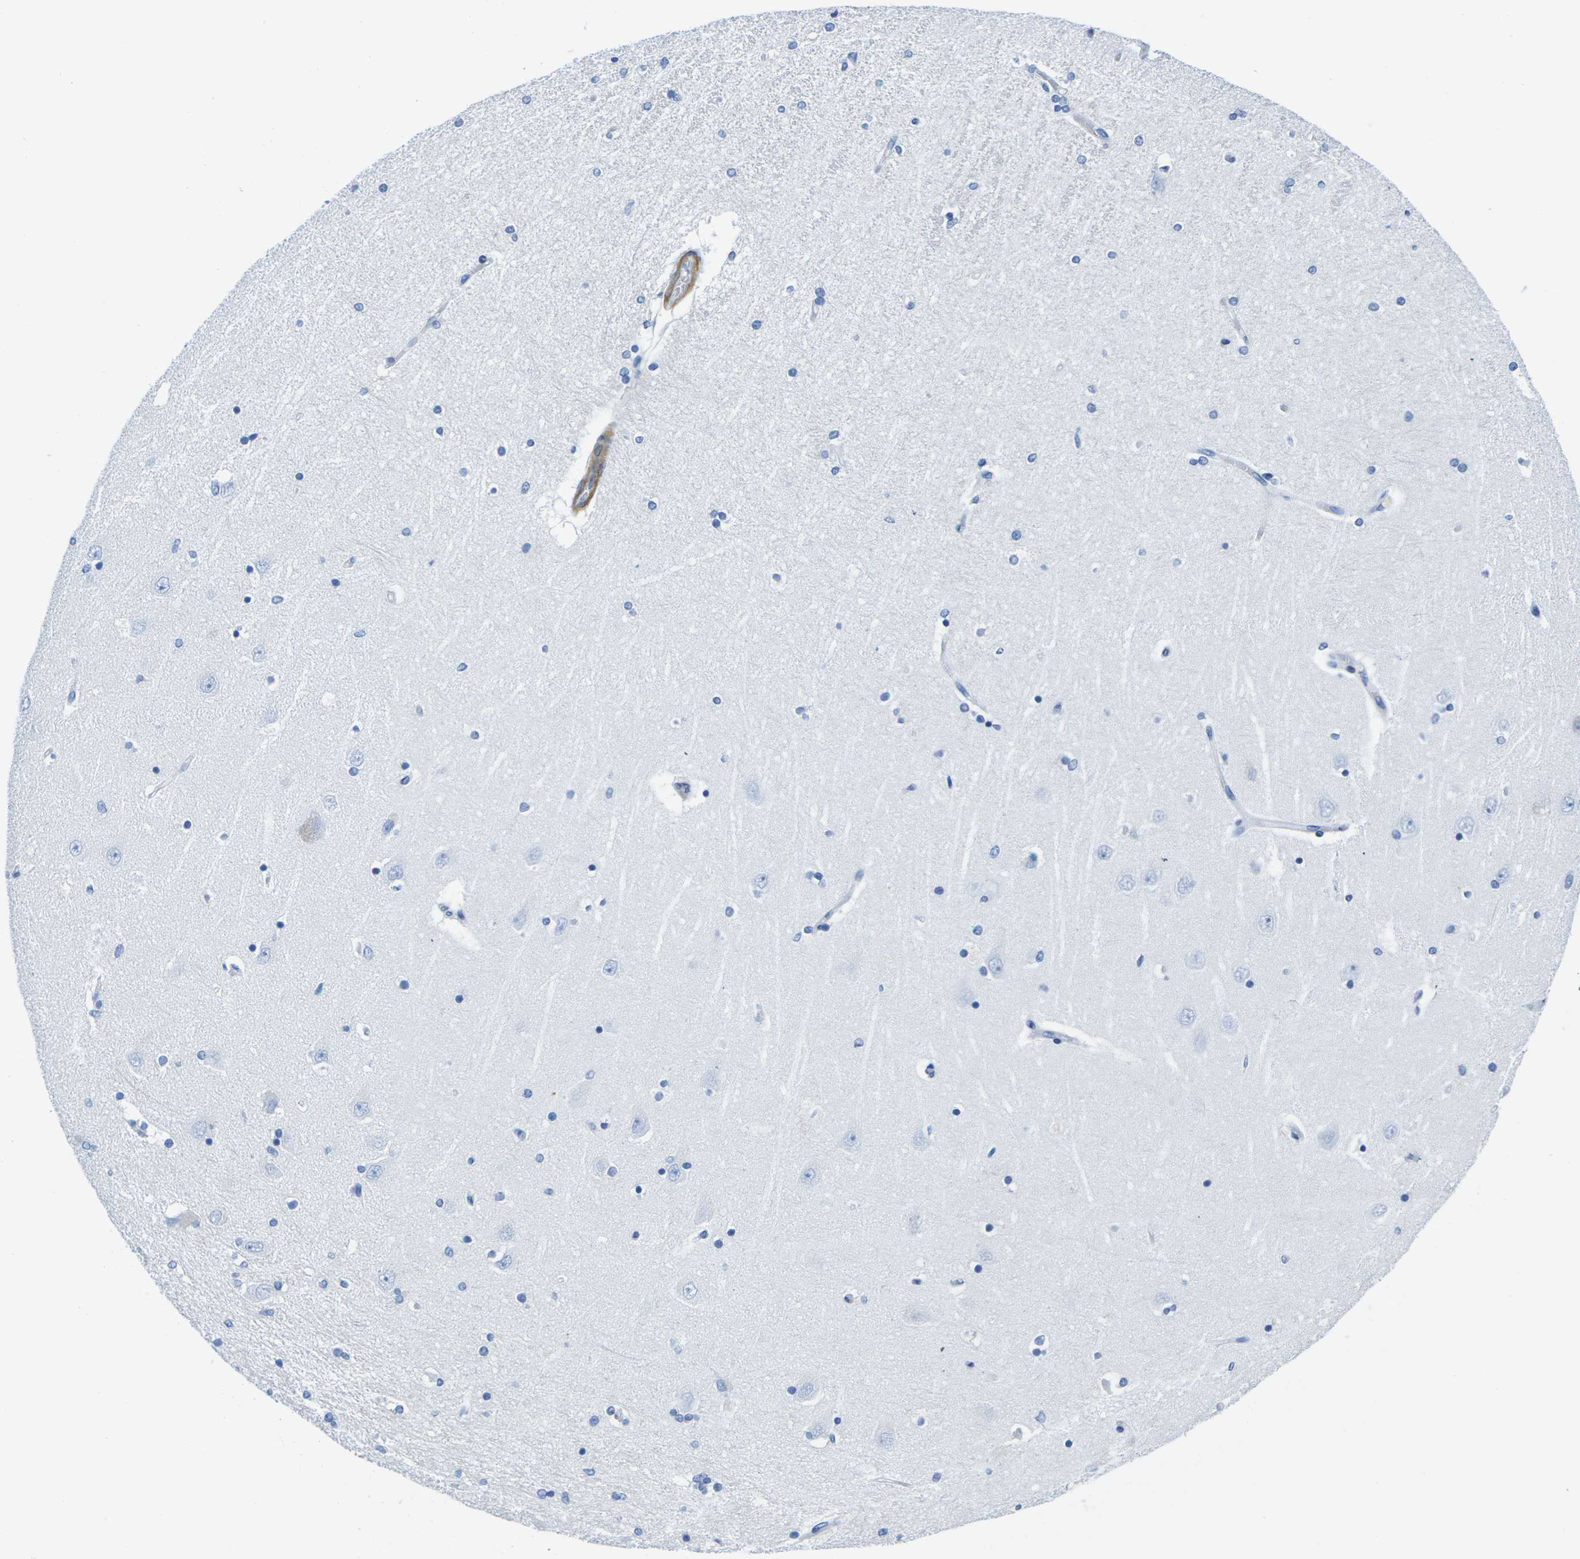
{"staining": {"intensity": "negative", "quantity": "none", "location": "none"}, "tissue": "hippocampus", "cell_type": "Glial cells", "image_type": "normal", "snomed": [{"axis": "morphology", "description": "Normal tissue, NOS"}, {"axis": "topography", "description": "Hippocampus"}], "caption": "Immunohistochemistry (IHC) micrograph of normal hippocampus: human hippocampus stained with DAB (3,3'-diaminobenzidine) displays no significant protein staining in glial cells. The staining is performed using DAB (3,3'-diaminobenzidine) brown chromogen with nuclei counter-stained in using hematoxylin.", "gene": "CNN1", "patient": {"sex": "female", "age": 54}}